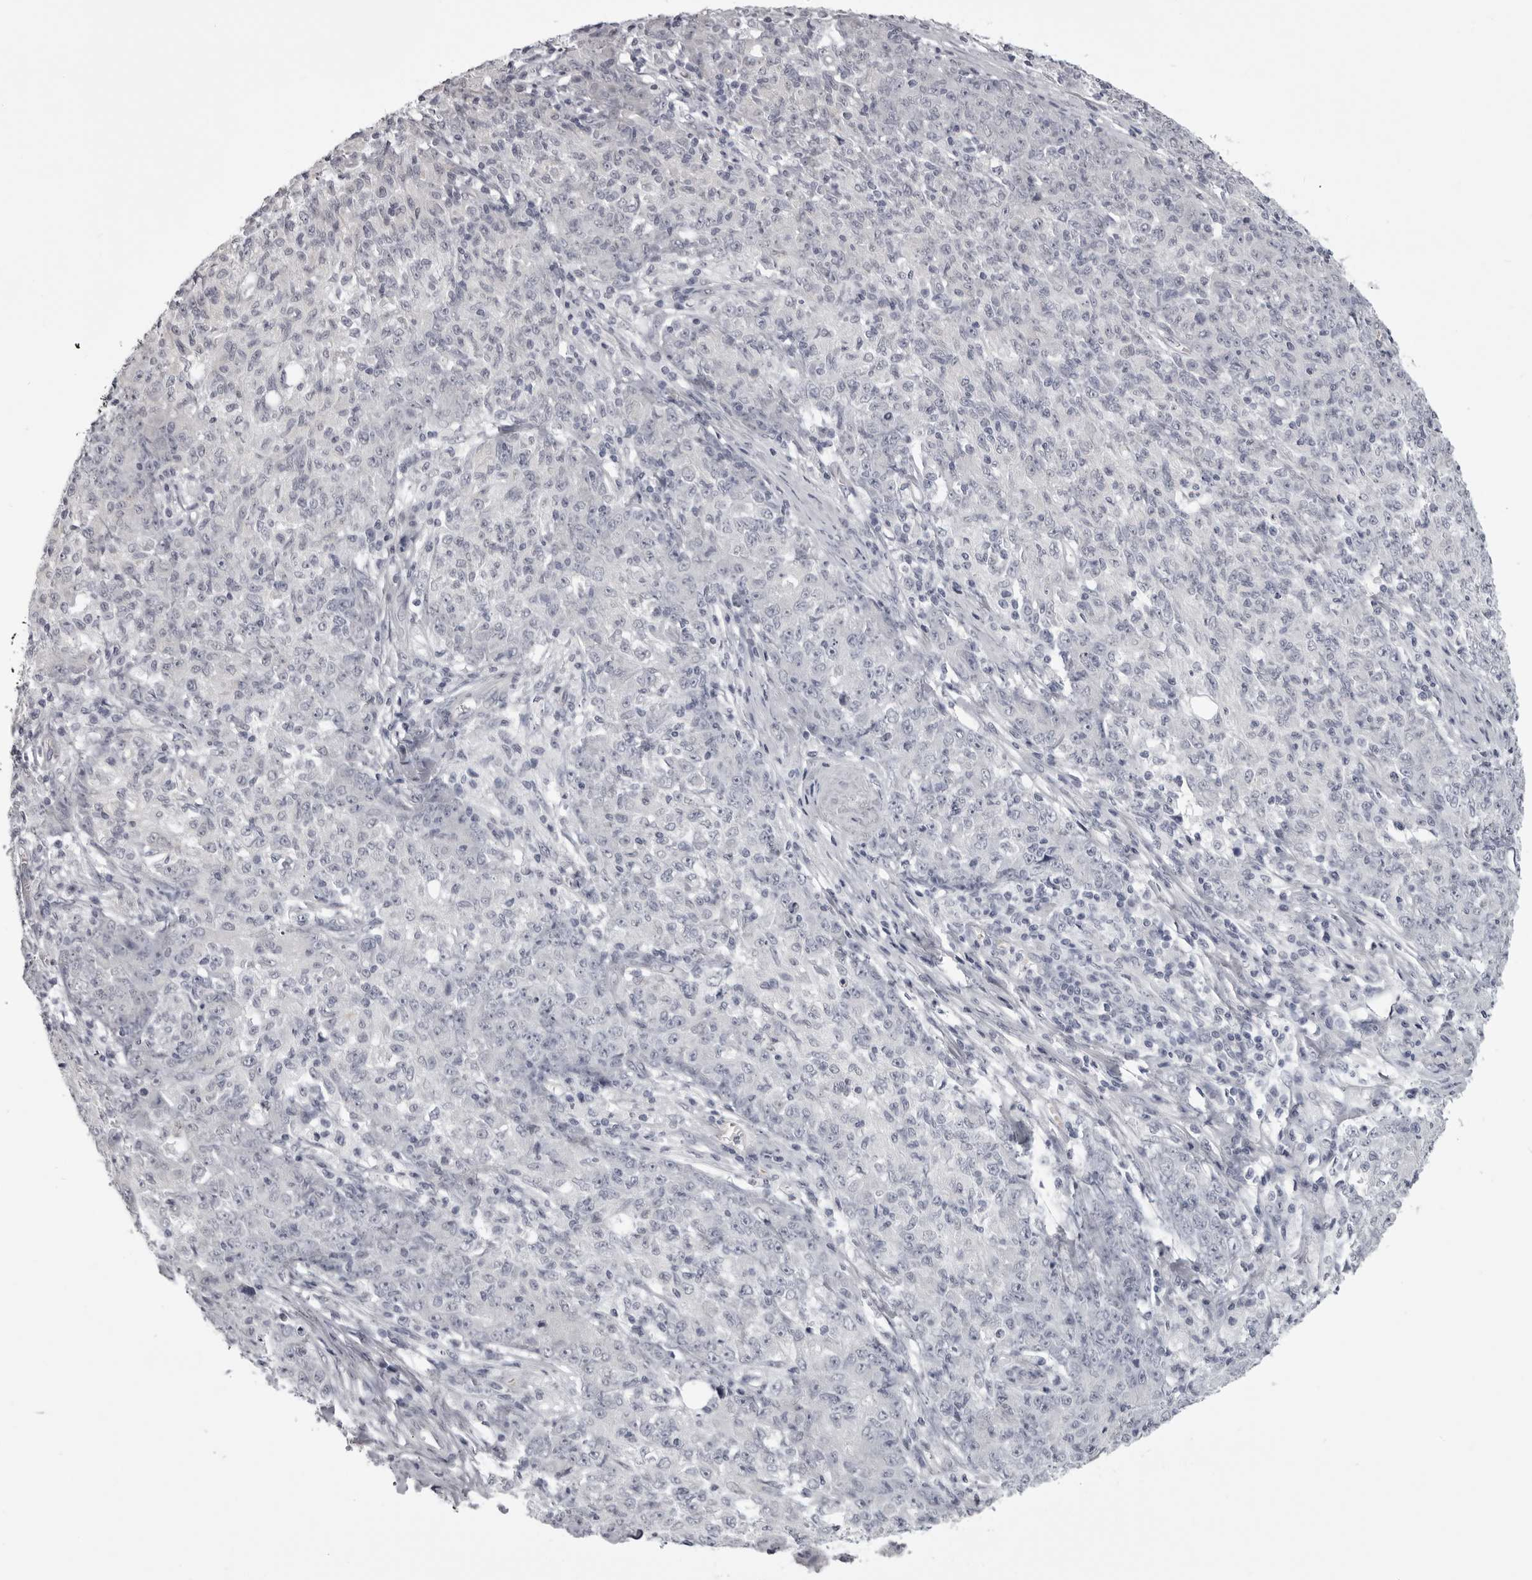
{"staining": {"intensity": "negative", "quantity": "none", "location": "none"}, "tissue": "ovarian cancer", "cell_type": "Tumor cells", "image_type": "cancer", "snomed": [{"axis": "morphology", "description": "Carcinoma, endometroid"}, {"axis": "topography", "description": "Ovary"}], "caption": "This is an immunohistochemistry (IHC) histopathology image of ovarian endometroid carcinoma. There is no expression in tumor cells.", "gene": "EPHA10", "patient": {"sex": "female", "age": 42}}